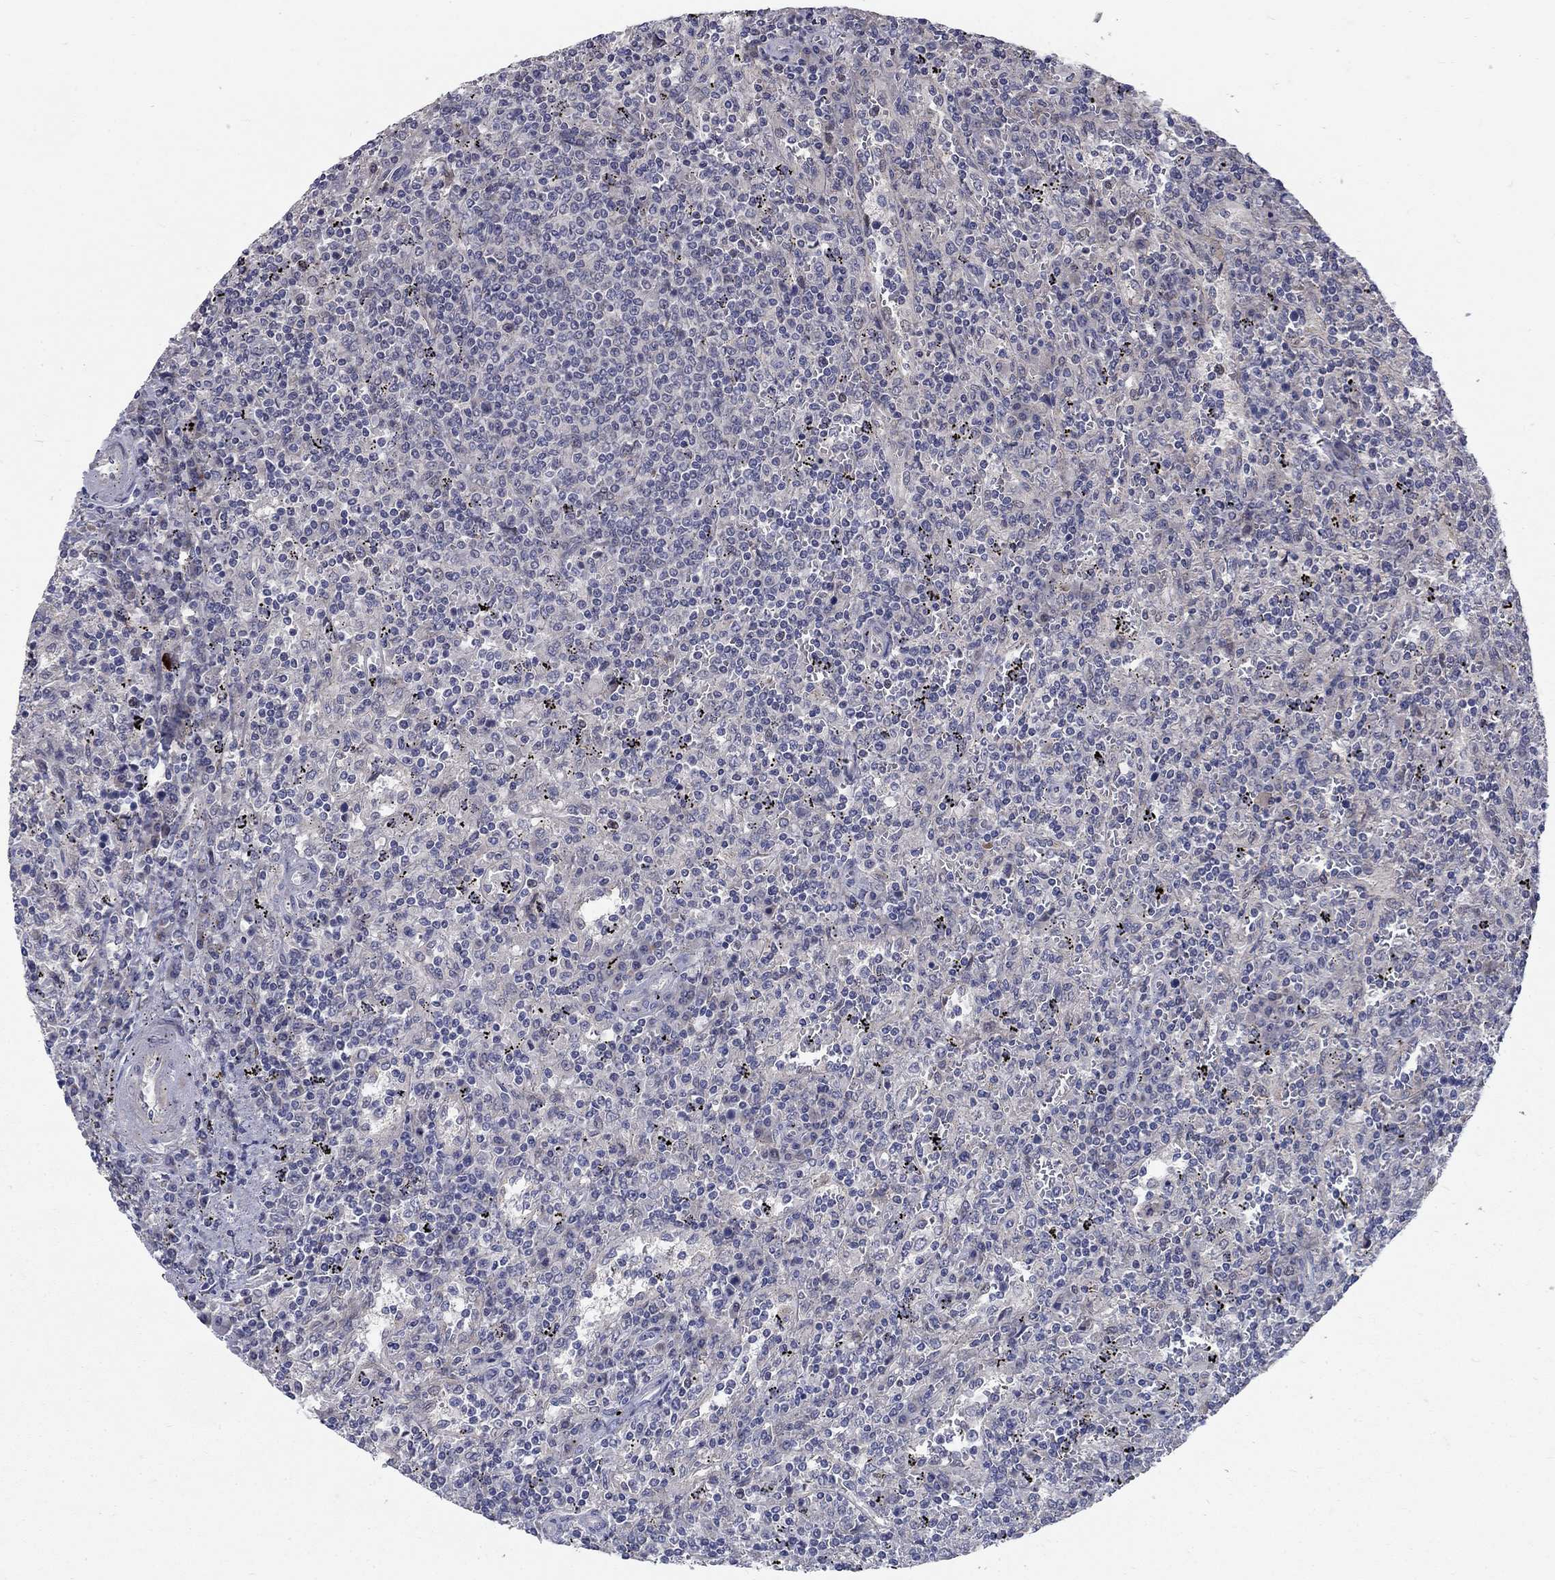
{"staining": {"intensity": "negative", "quantity": "none", "location": "none"}, "tissue": "lymphoma", "cell_type": "Tumor cells", "image_type": "cancer", "snomed": [{"axis": "morphology", "description": "Malignant lymphoma, non-Hodgkin's type, Low grade"}, {"axis": "topography", "description": "Spleen"}], "caption": "An immunohistochemistry image of malignant lymphoma, non-Hodgkin's type (low-grade) is shown. There is no staining in tumor cells of malignant lymphoma, non-Hodgkin's type (low-grade).", "gene": "FAM3B", "patient": {"sex": "male", "age": 62}}